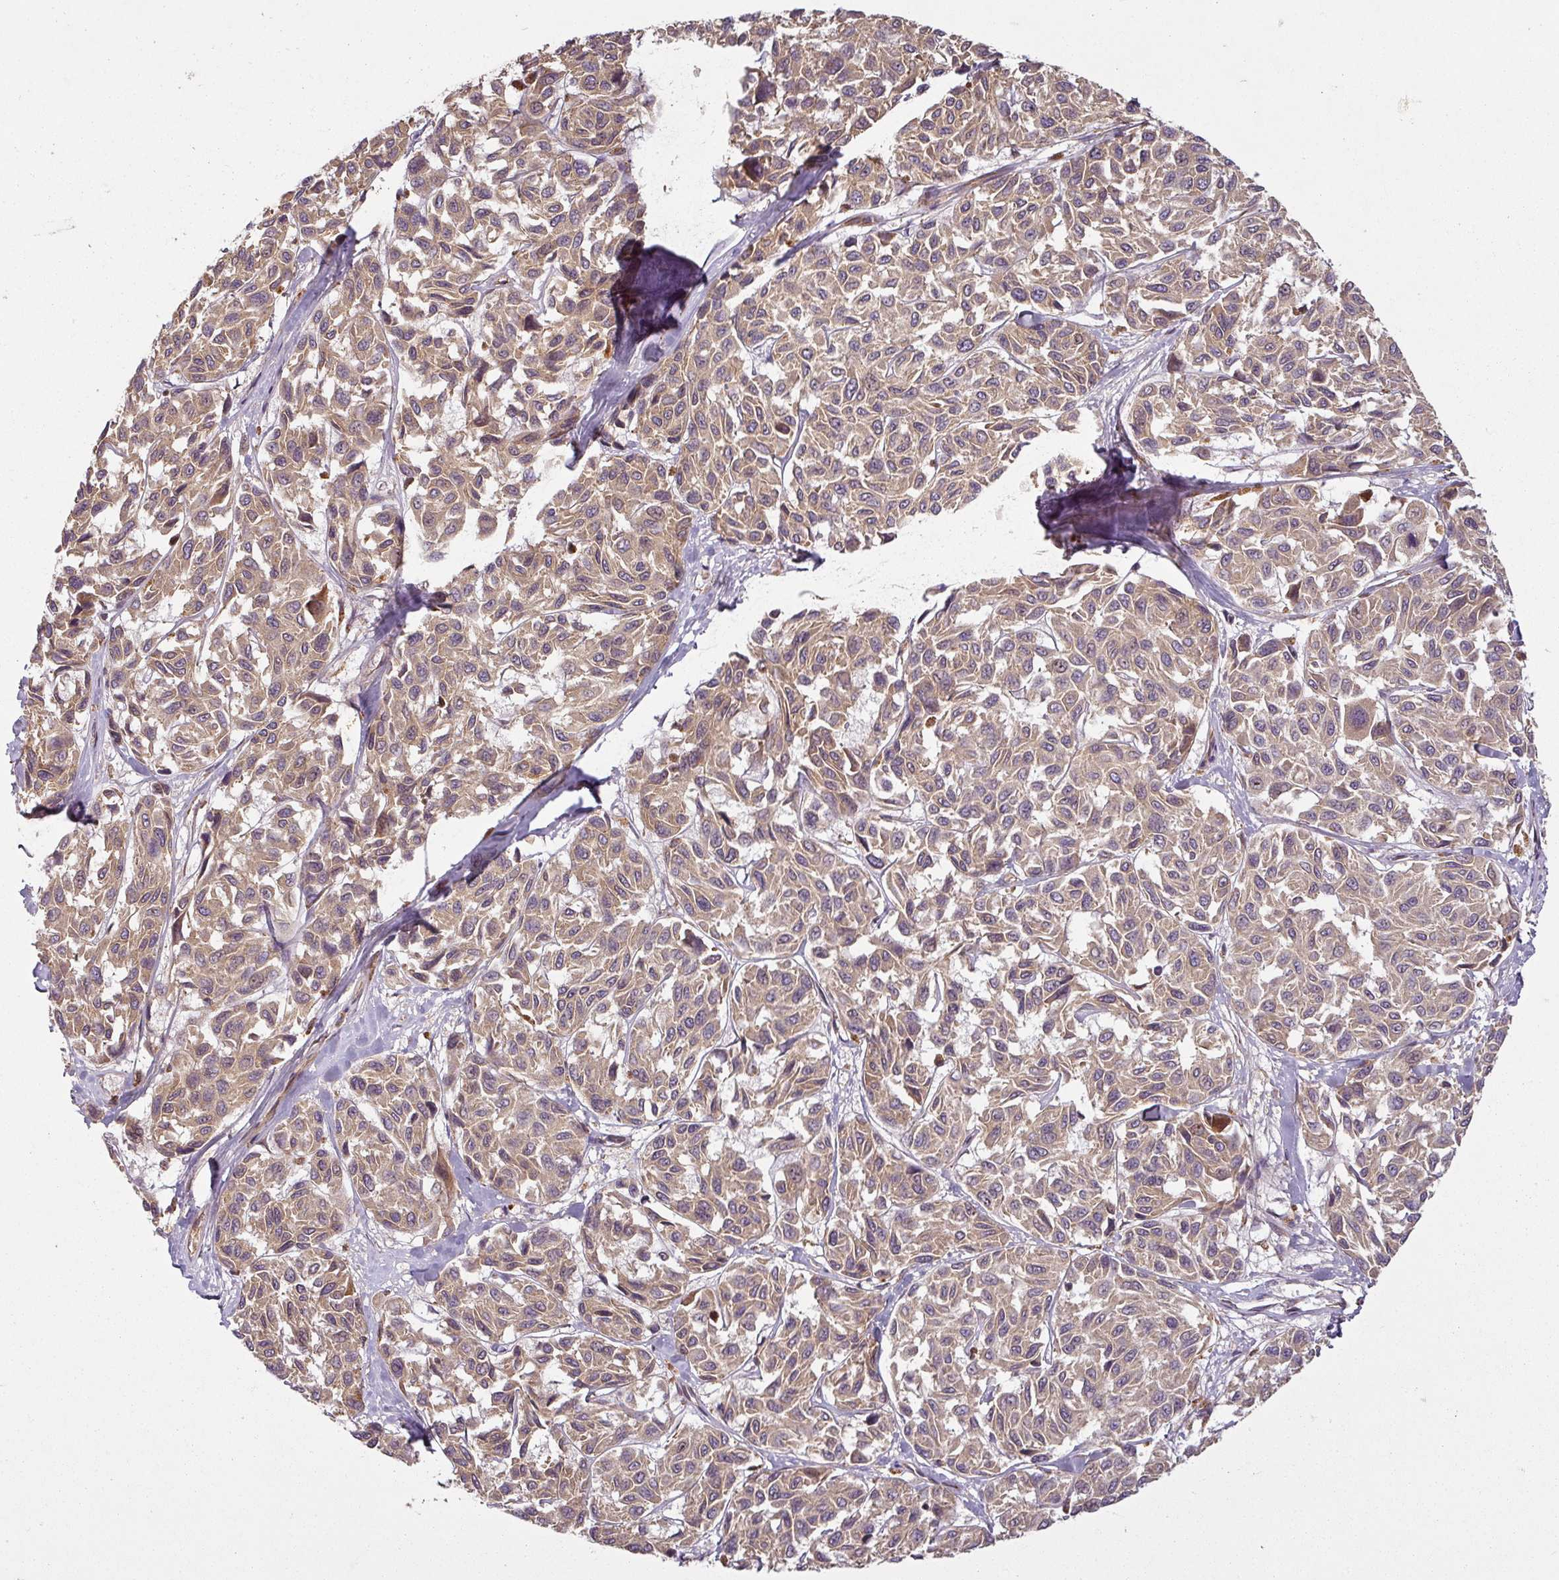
{"staining": {"intensity": "weak", "quantity": ">75%", "location": "cytoplasmic/membranous"}, "tissue": "melanoma", "cell_type": "Tumor cells", "image_type": "cancer", "snomed": [{"axis": "morphology", "description": "Malignant melanoma, NOS"}, {"axis": "topography", "description": "Skin"}], "caption": "This is an image of immunohistochemistry (IHC) staining of melanoma, which shows weak positivity in the cytoplasmic/membranous of tumor cells.", "gene": "DIMT1", "patient": {"sex": "female", "age": 66}}